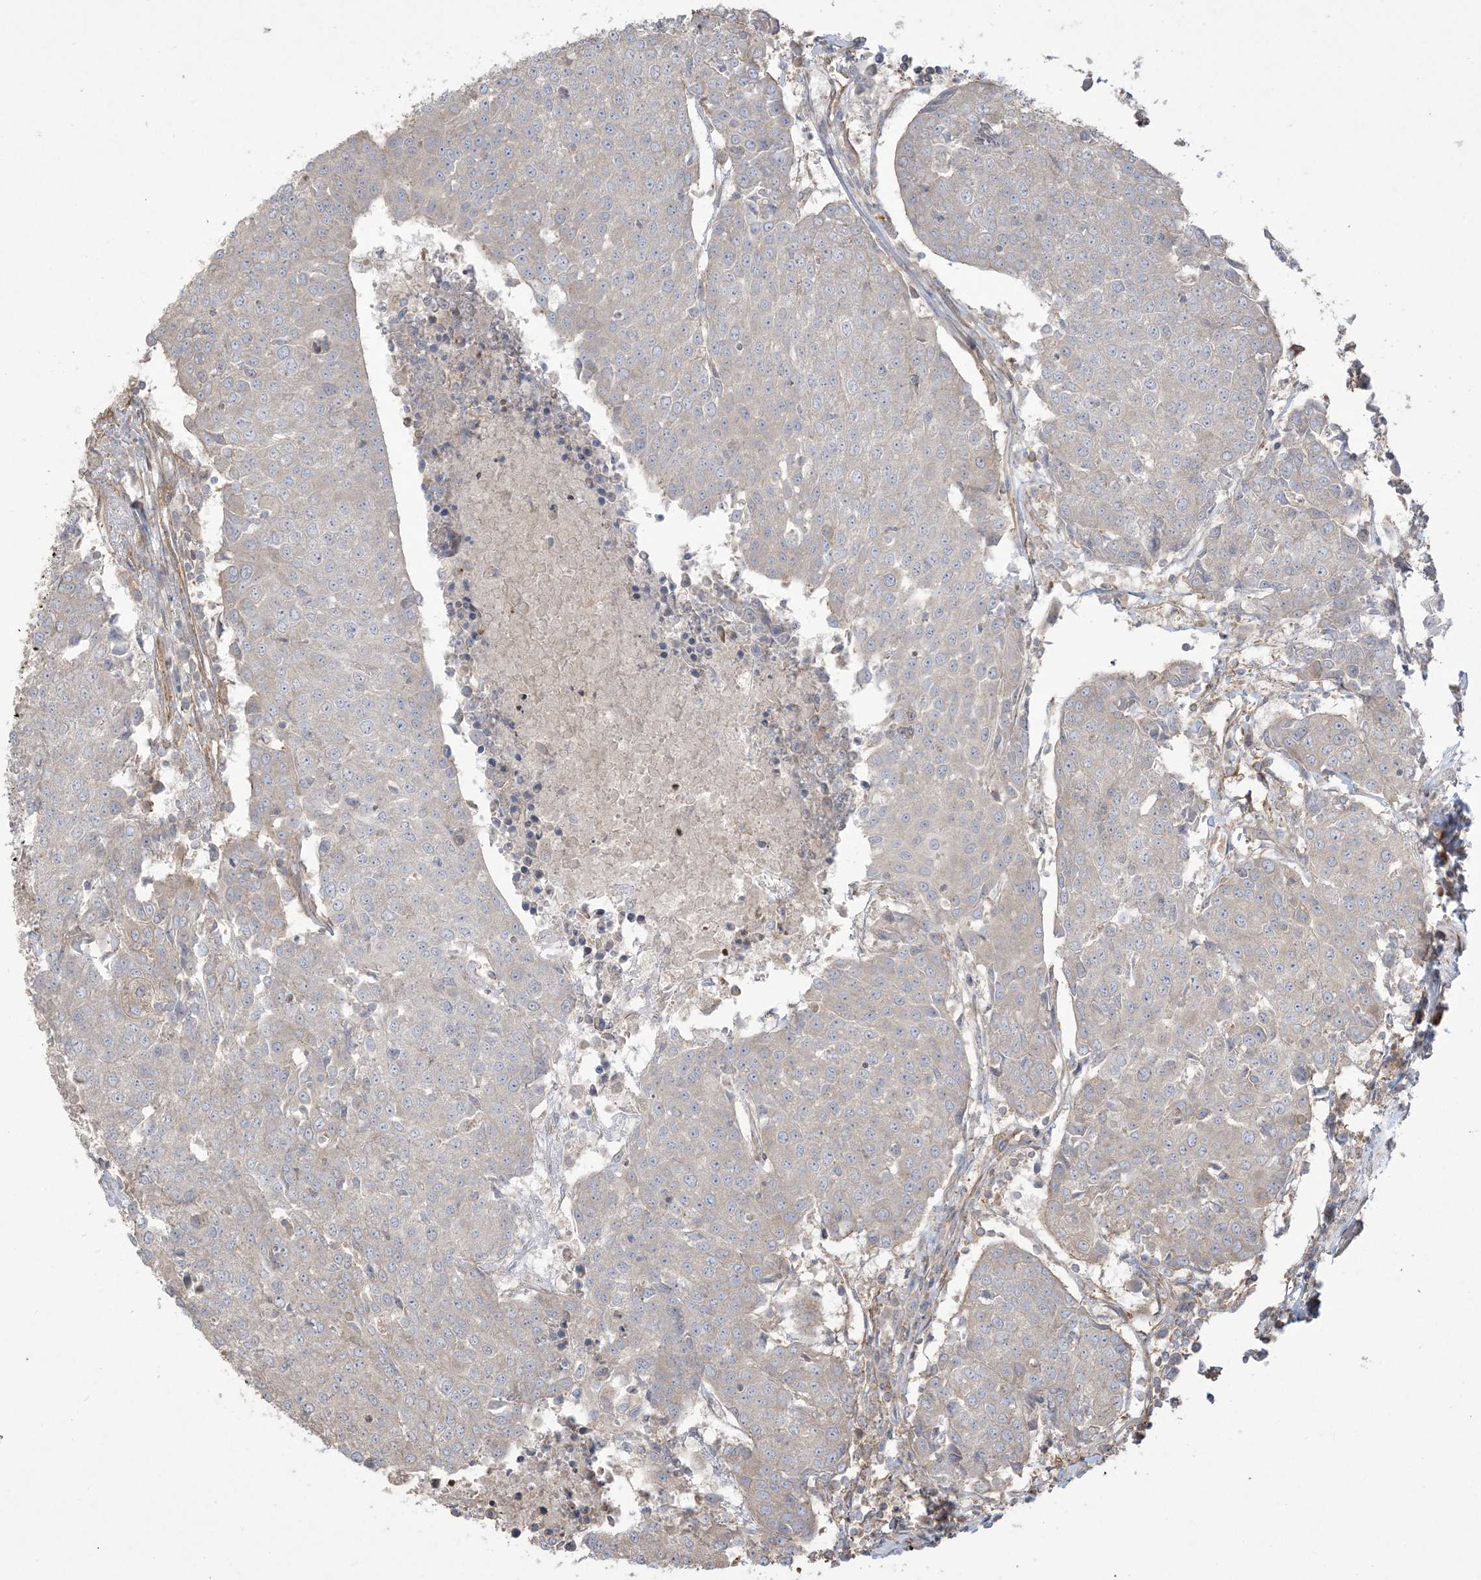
{"staining": {"intensity": "negative", "quantity": "none", "location": "none"}, "tissue": "urothelial cancer", "cell_type": "Tumor cells", "image_type": "cancer", "snomed": [{"axis": "morphology", "description": "Urothelial carcinoma, High grade"}, {"axis": "topography", "description": "Urinary bladder"}], "caption": "An image of human urothelial cancer is negative for staining in tumor cells. (DAB immunohistochemistry, high magnification).", "gene": "KLHL18", "patient": {"sex": "female", "age": 85}}